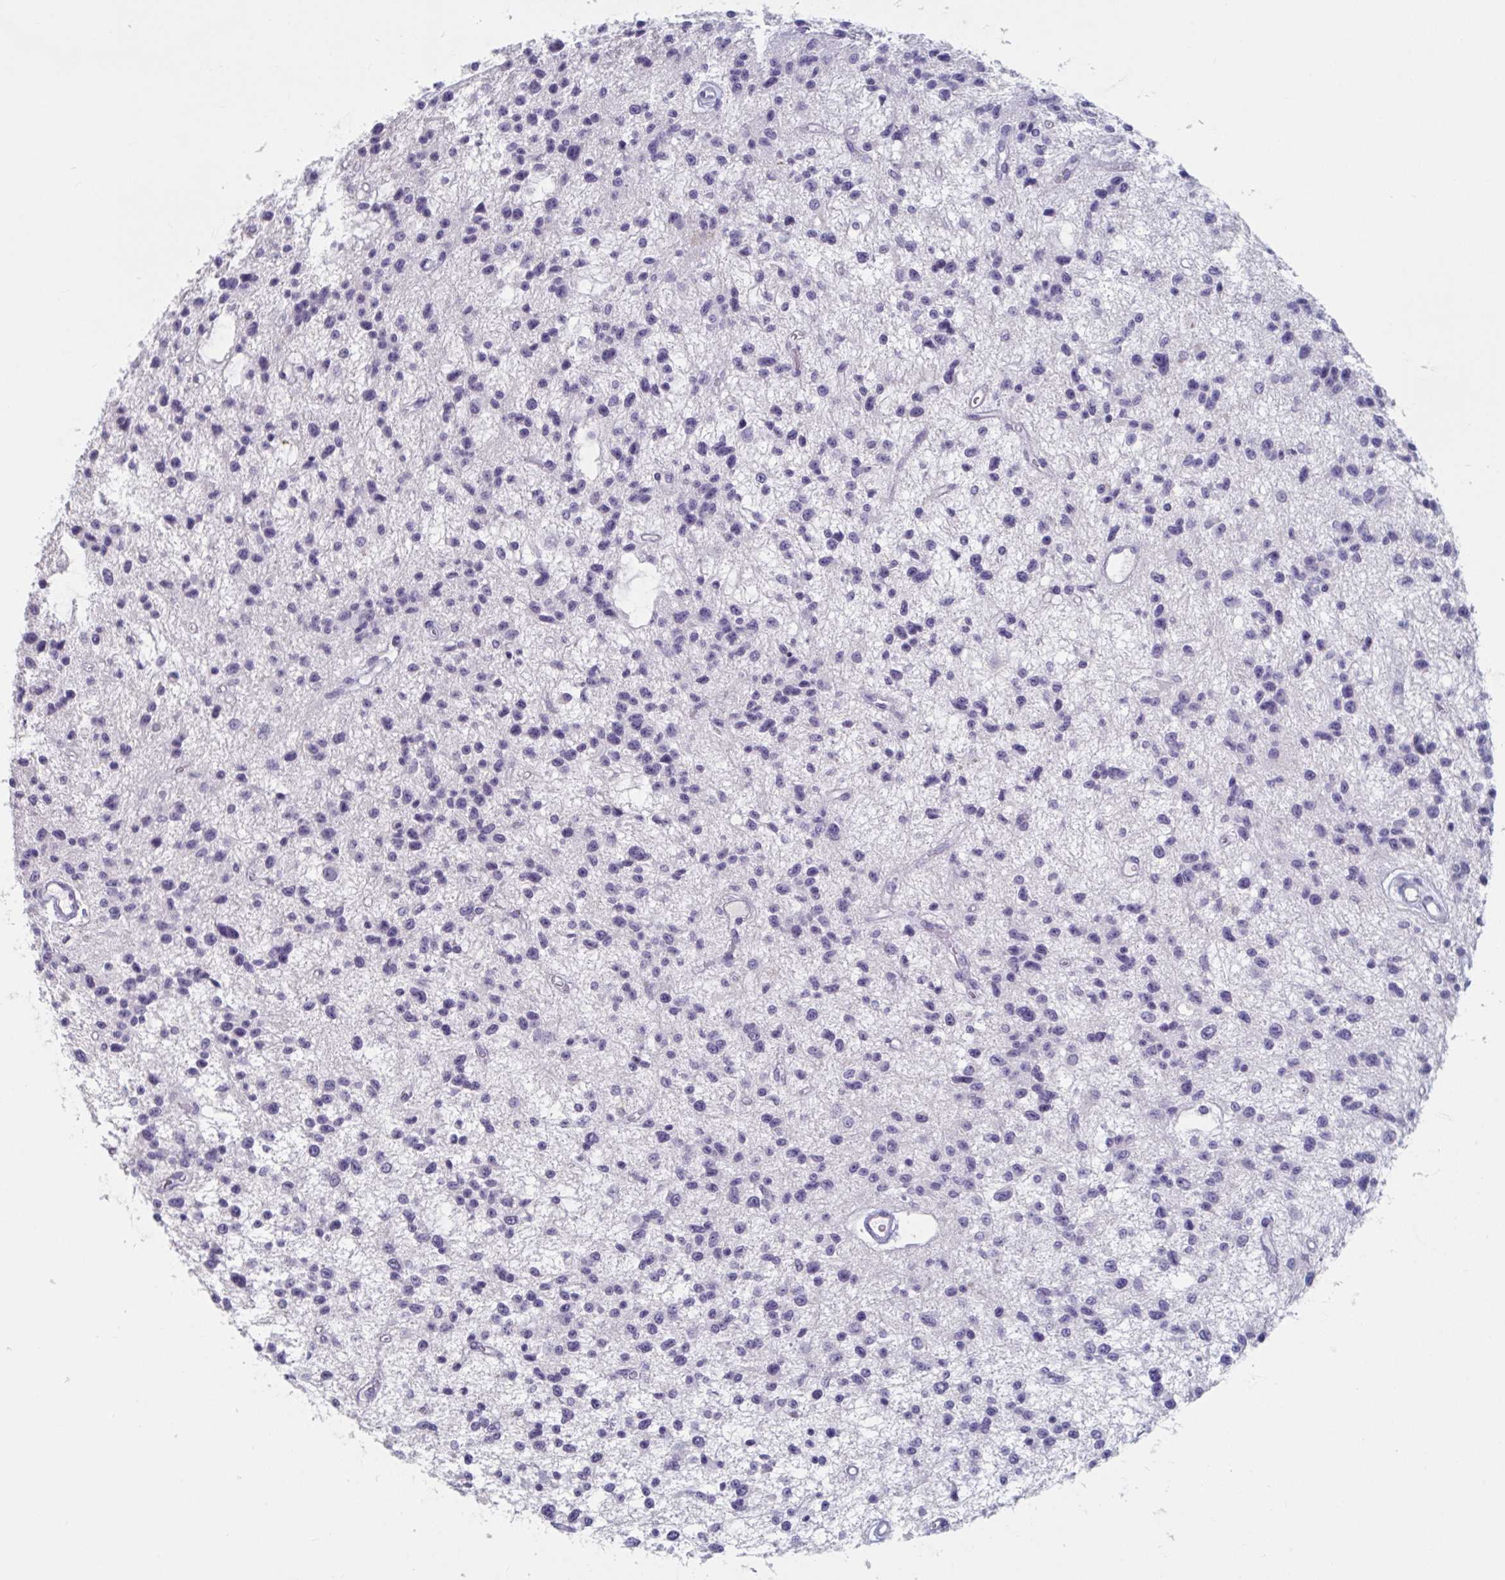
{"staining": {"intensity": "negative", "quantity": "none", "location": "none"}, "tissue": "glioma", "cell_type": "Tumor cells", "image_type": "cancer", "snomed": [{"axis": "morphology", "description": "Glioma, malignant, Low grade"}, {"axis": "topography", "description": "Brain"}], "caption": "Immunohistochemistry (IHC) histopathology image of low-grade glioma (malignant) stained for a protein (brown), which exhibits no expression in tumor cells. (Stains: DAB (3,3'-diaminobenzidine) immunohistochemistry with hematoxylin counter stain, Microscopy: brightfield microscopy at high magnification).", "gene": "NDUFC2", "patient": {"sex": "male", "age": 43}}